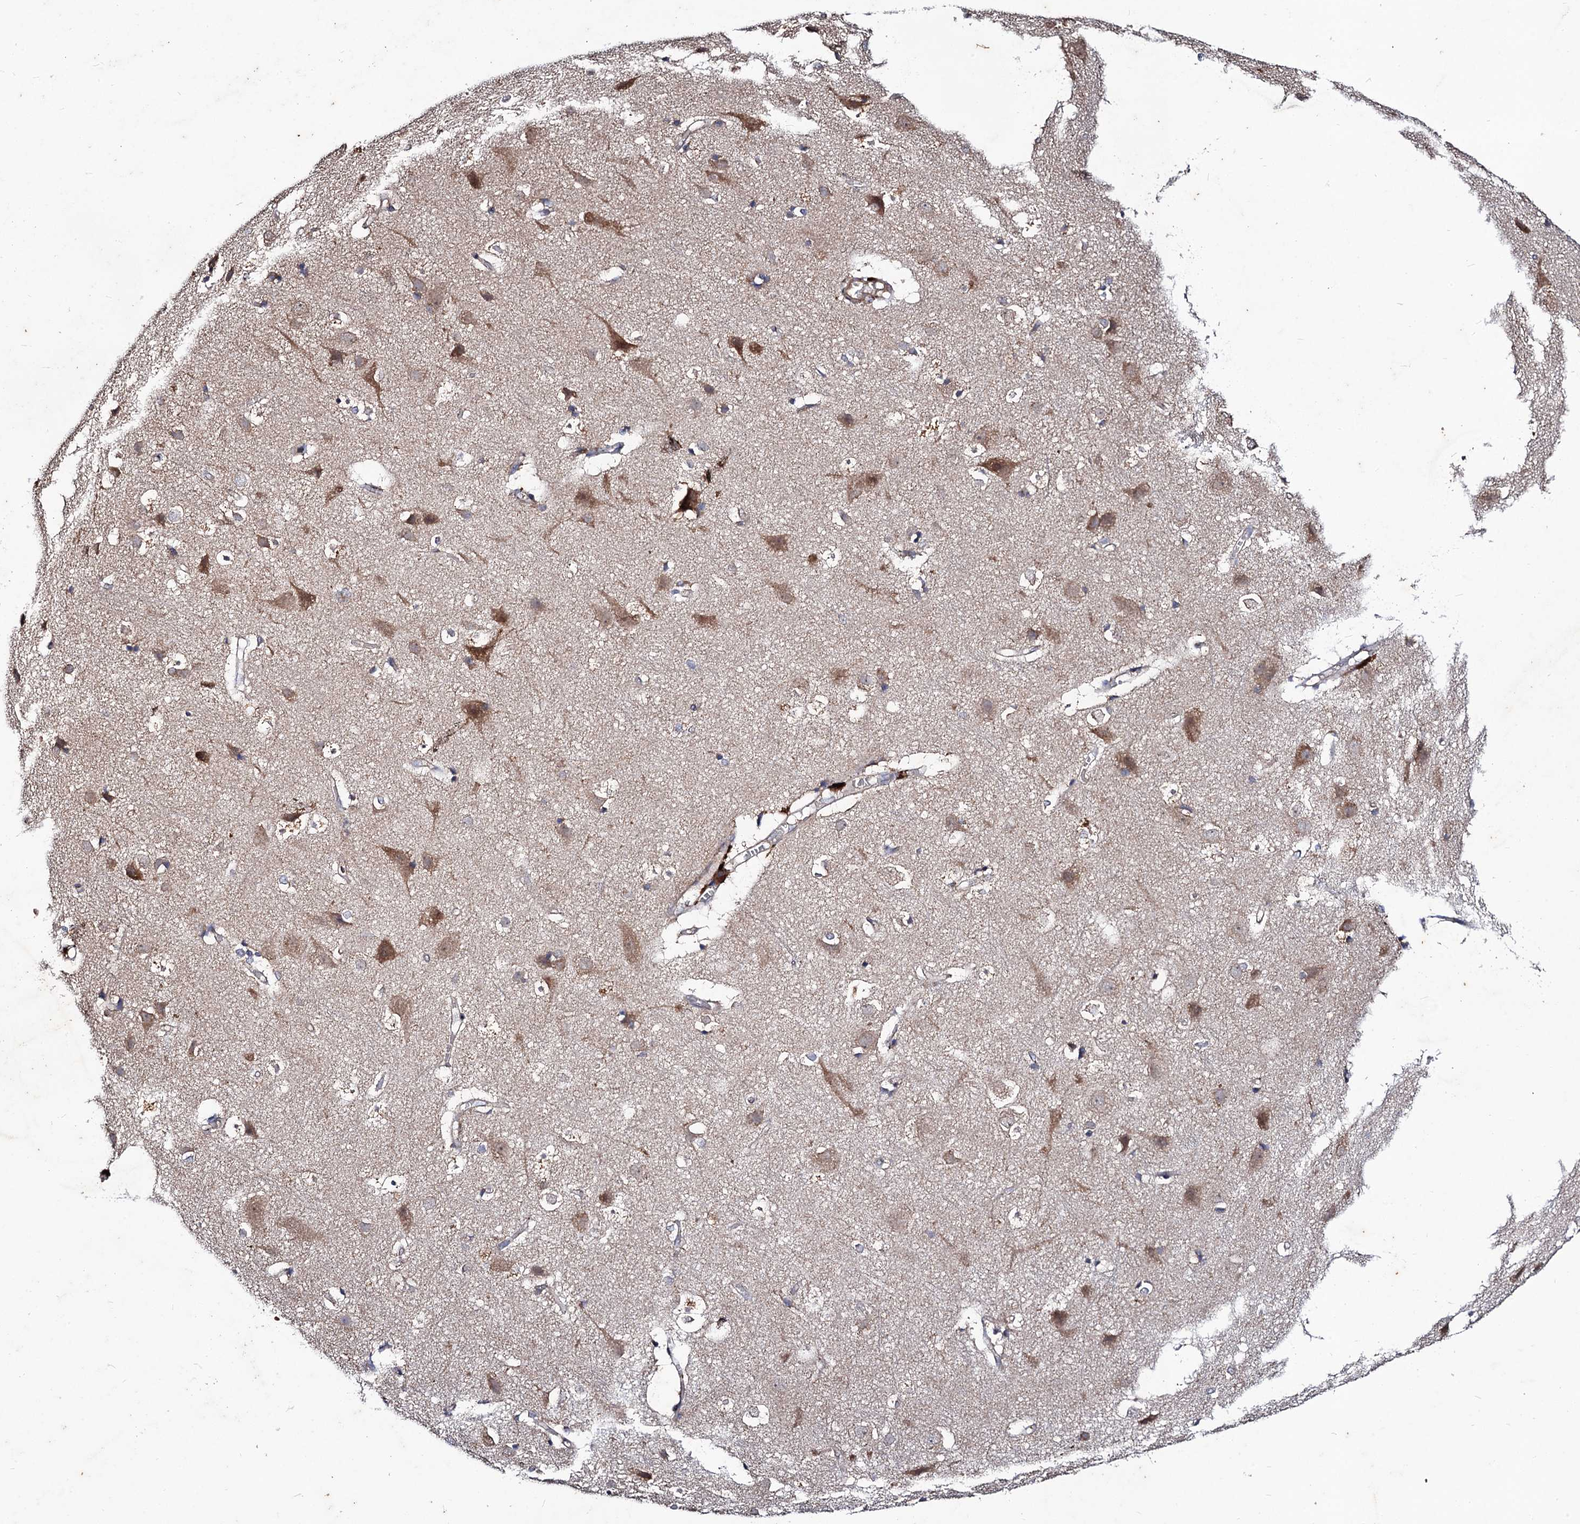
{"staining": {"intensity": "weak", "quantity": ">75%", "location": "cytoplasmic/membranous"}, "tissue": "cerebral cortex", "cell_type": "Endothelial cells", "image_type": "normal", "snomed": [{"axis": "morphology", "description": "Normal tissue, NOS"}, {"axis": "topography", "description": "Cerebral cortex"}], "caption": "A photomicrograph of cerebral cortex stained for a protein shows weak cytoplasmic/membranous brown staining in endothelial cells. The staining was performed using DAB (3,3'-diaminobenzidine), with brown indicating positive protein expression. Nuclei are stained blue with hematoxylin.", "gene": "DYDC1", "patient": {"sex": "male", "age": 54}}